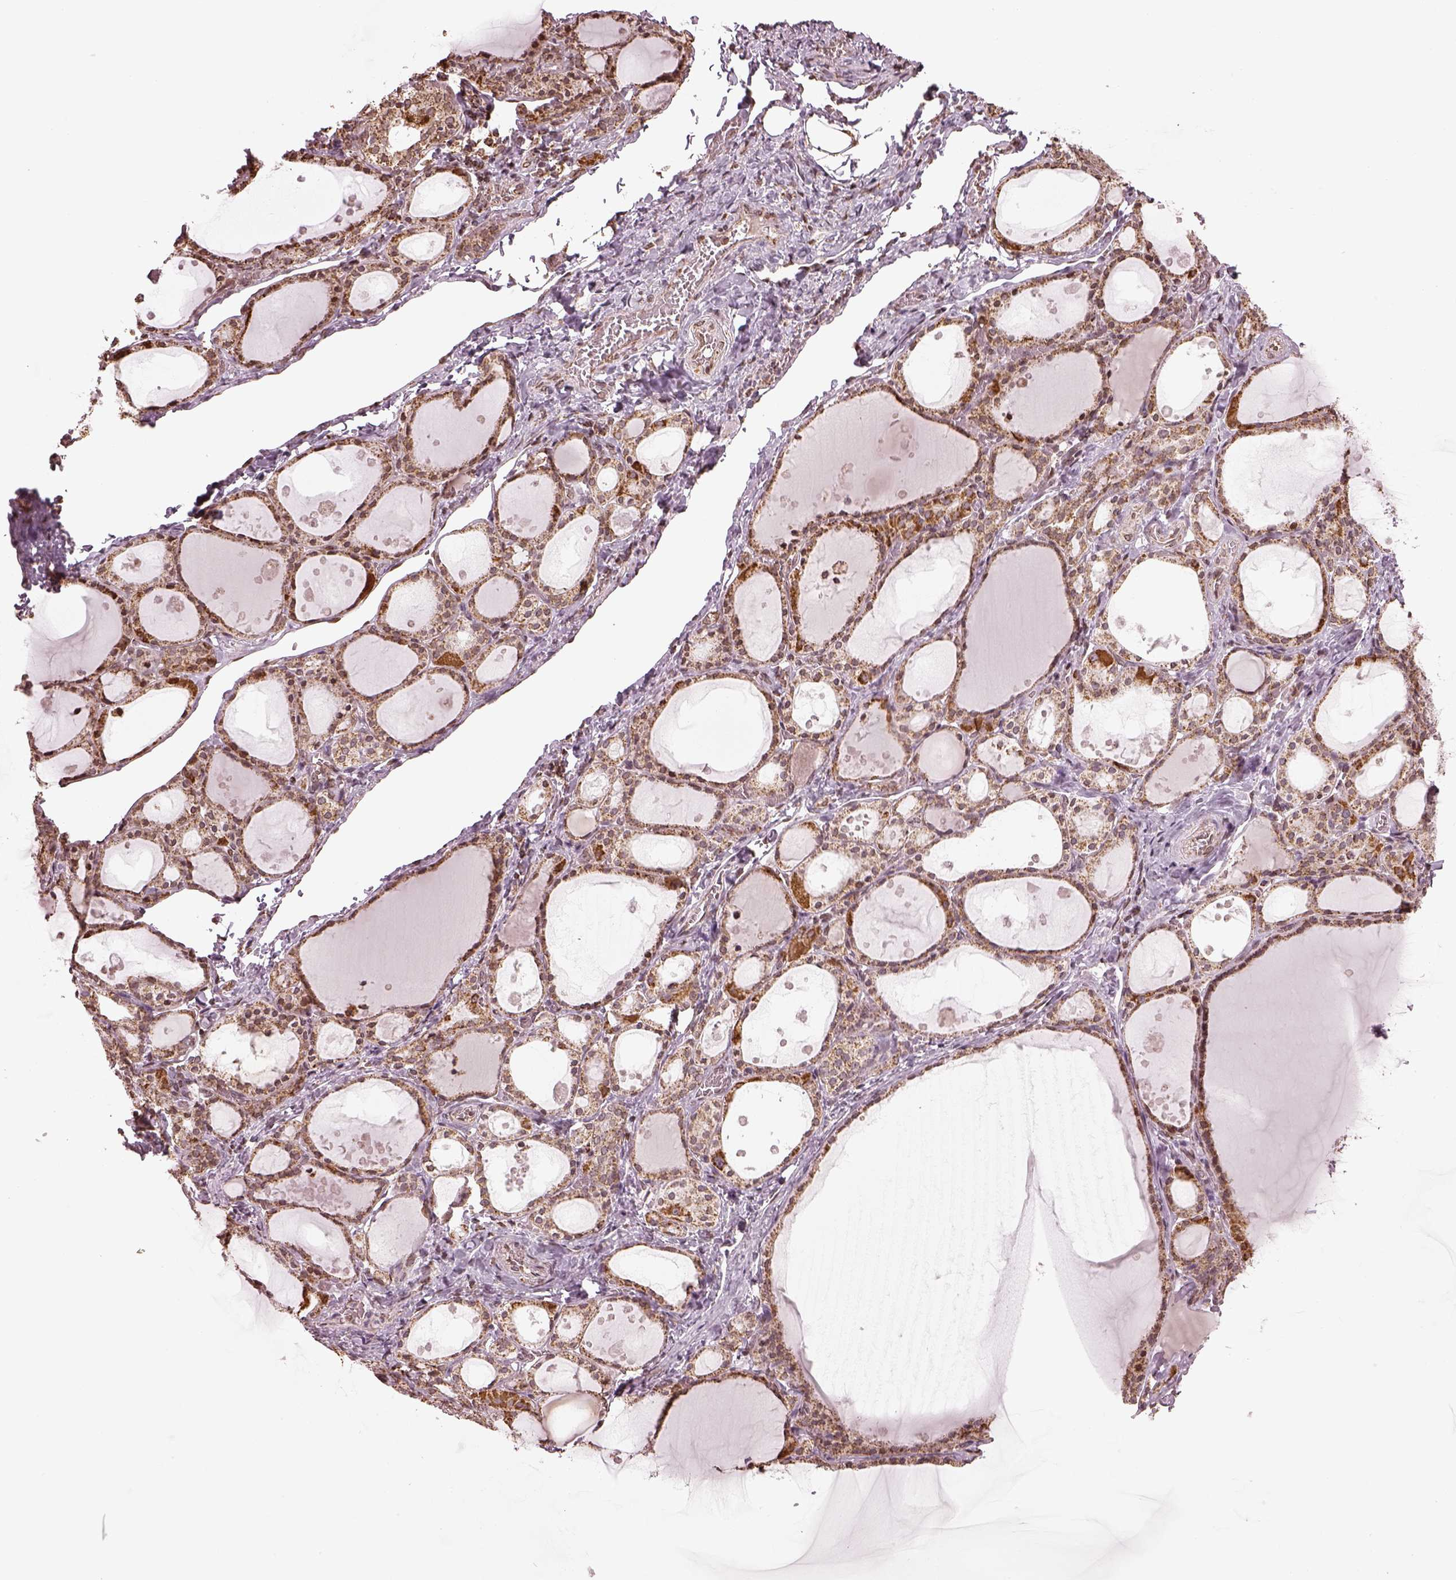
{"staining": {"intensity": "moderate", "quantity": ">75%", "location": "cytoplasmic/membranous"}, "tissue": "thyroid gland", "cell_type": "Glandular cells", "image_type": "normal", "snomed": [{"axis": "morphology", "description": "Normal tissue, NOS"}, {"axis": "topography", "description": "Thyroid gland"}], "caption": "This photomicrograph demonstrates unremarkable thyroid gland stained with immunohistochemistry to label a protein in brown. The cytoplasmic/membranous of glandular cells show moderate positivity for the protein. Nuclei are counter-stained blue.", "gene": "ACOT2", "patient": {"sex": "male", "age": 68}}